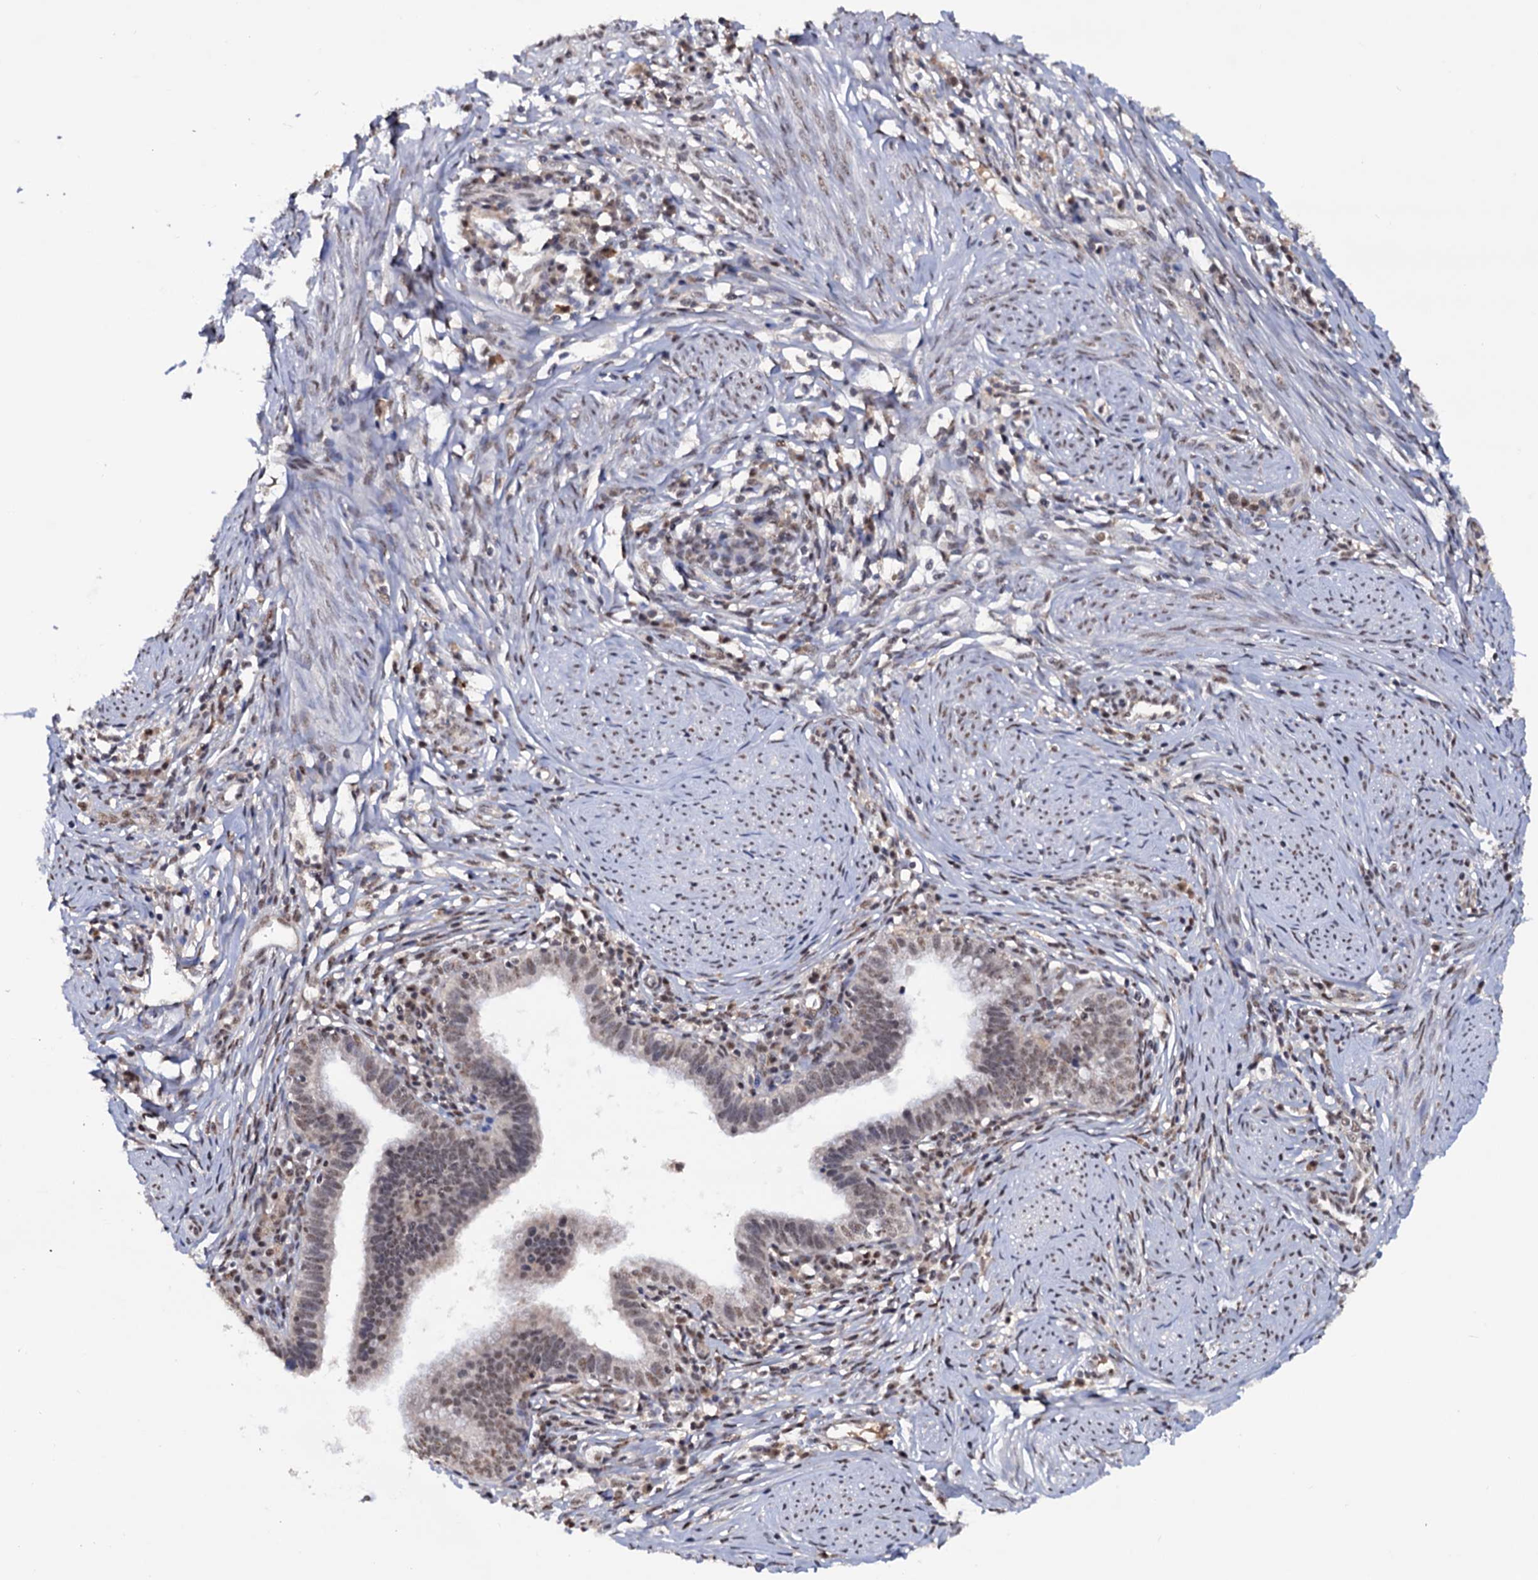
{"staining": {"intensity": "weak", "quantity": "<25%", "location": "nuclear"}, "tissue": "cervical cancer", "cell_type": "Tumor cells", "image_type": "cancer", "snomed": [{"axis": "morphology", "description": "Adenocarcinoma, NOS"}, {"axis": "topography", "description": "Cervix"}], "caption": "This photomicrograph is of cervical adenocarcinoma stained with immunohistochemistry (IHC) to label a protein in brown with the nuclei are counter-stained blue. There is no staining in tumor cells.", "gene": "TBC1D12", "patient": {"sex": "female", "age": 36}}